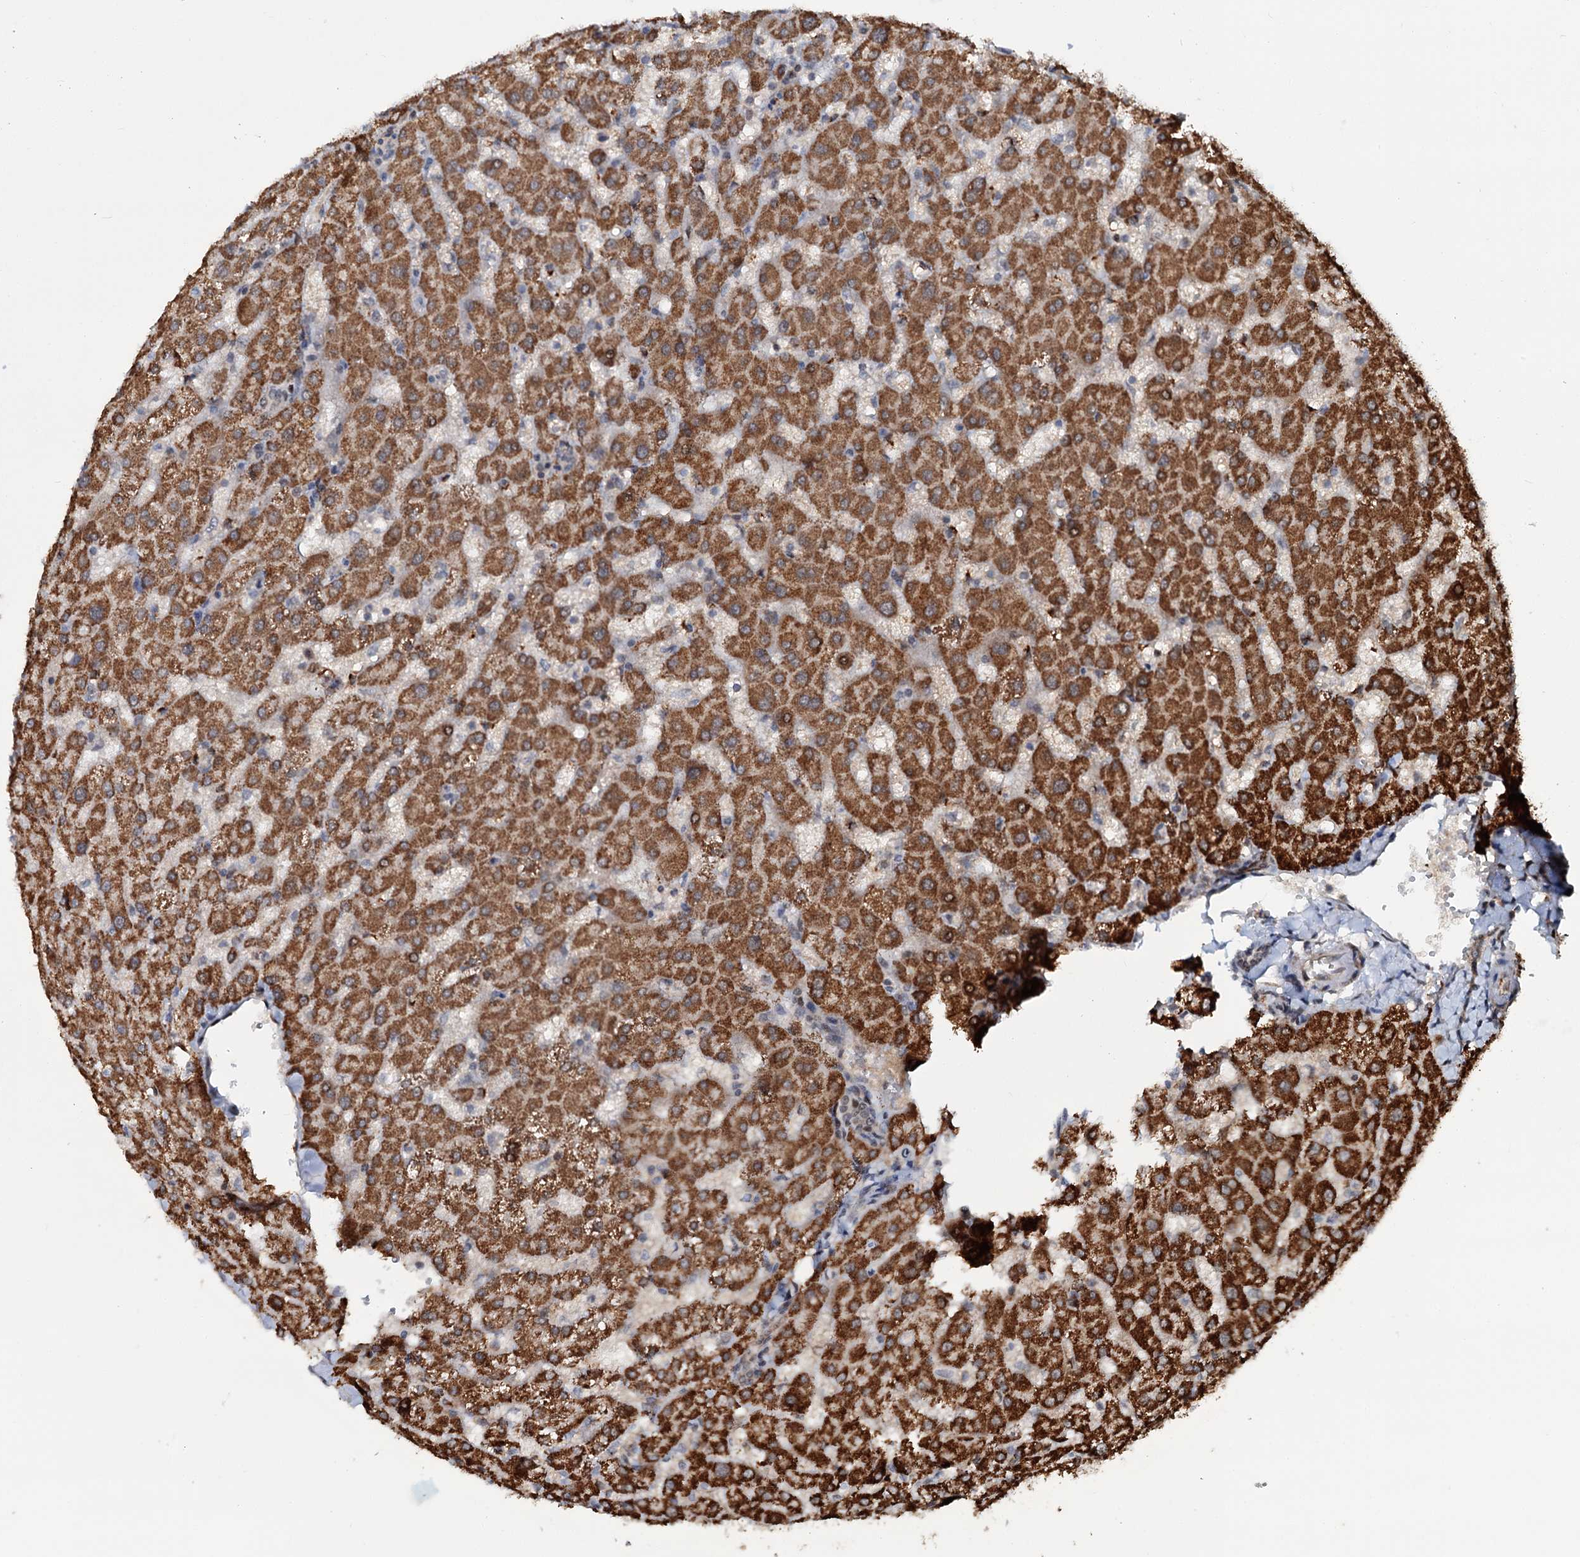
{"staining": {"intensity": "weak", "quantity": "25%-75%", "location": "cytoplasmic/membranous"}, "tissue": "liver", "cell_type": "Cholangiocytes", "image_type": "normal", "snomed": [{"axis": "morphology", "description": "Normal tissue, NOS"}, {"axis": "topography", "description": "Liver"}], "caption": "Weak cytoplasmic/membranous positivity for a protein is identified in about 25%-75% of cholangiocytes of benign liver using IHC.", "gene": "CEP76", "patient": {"sex": "female", "age": 63}}